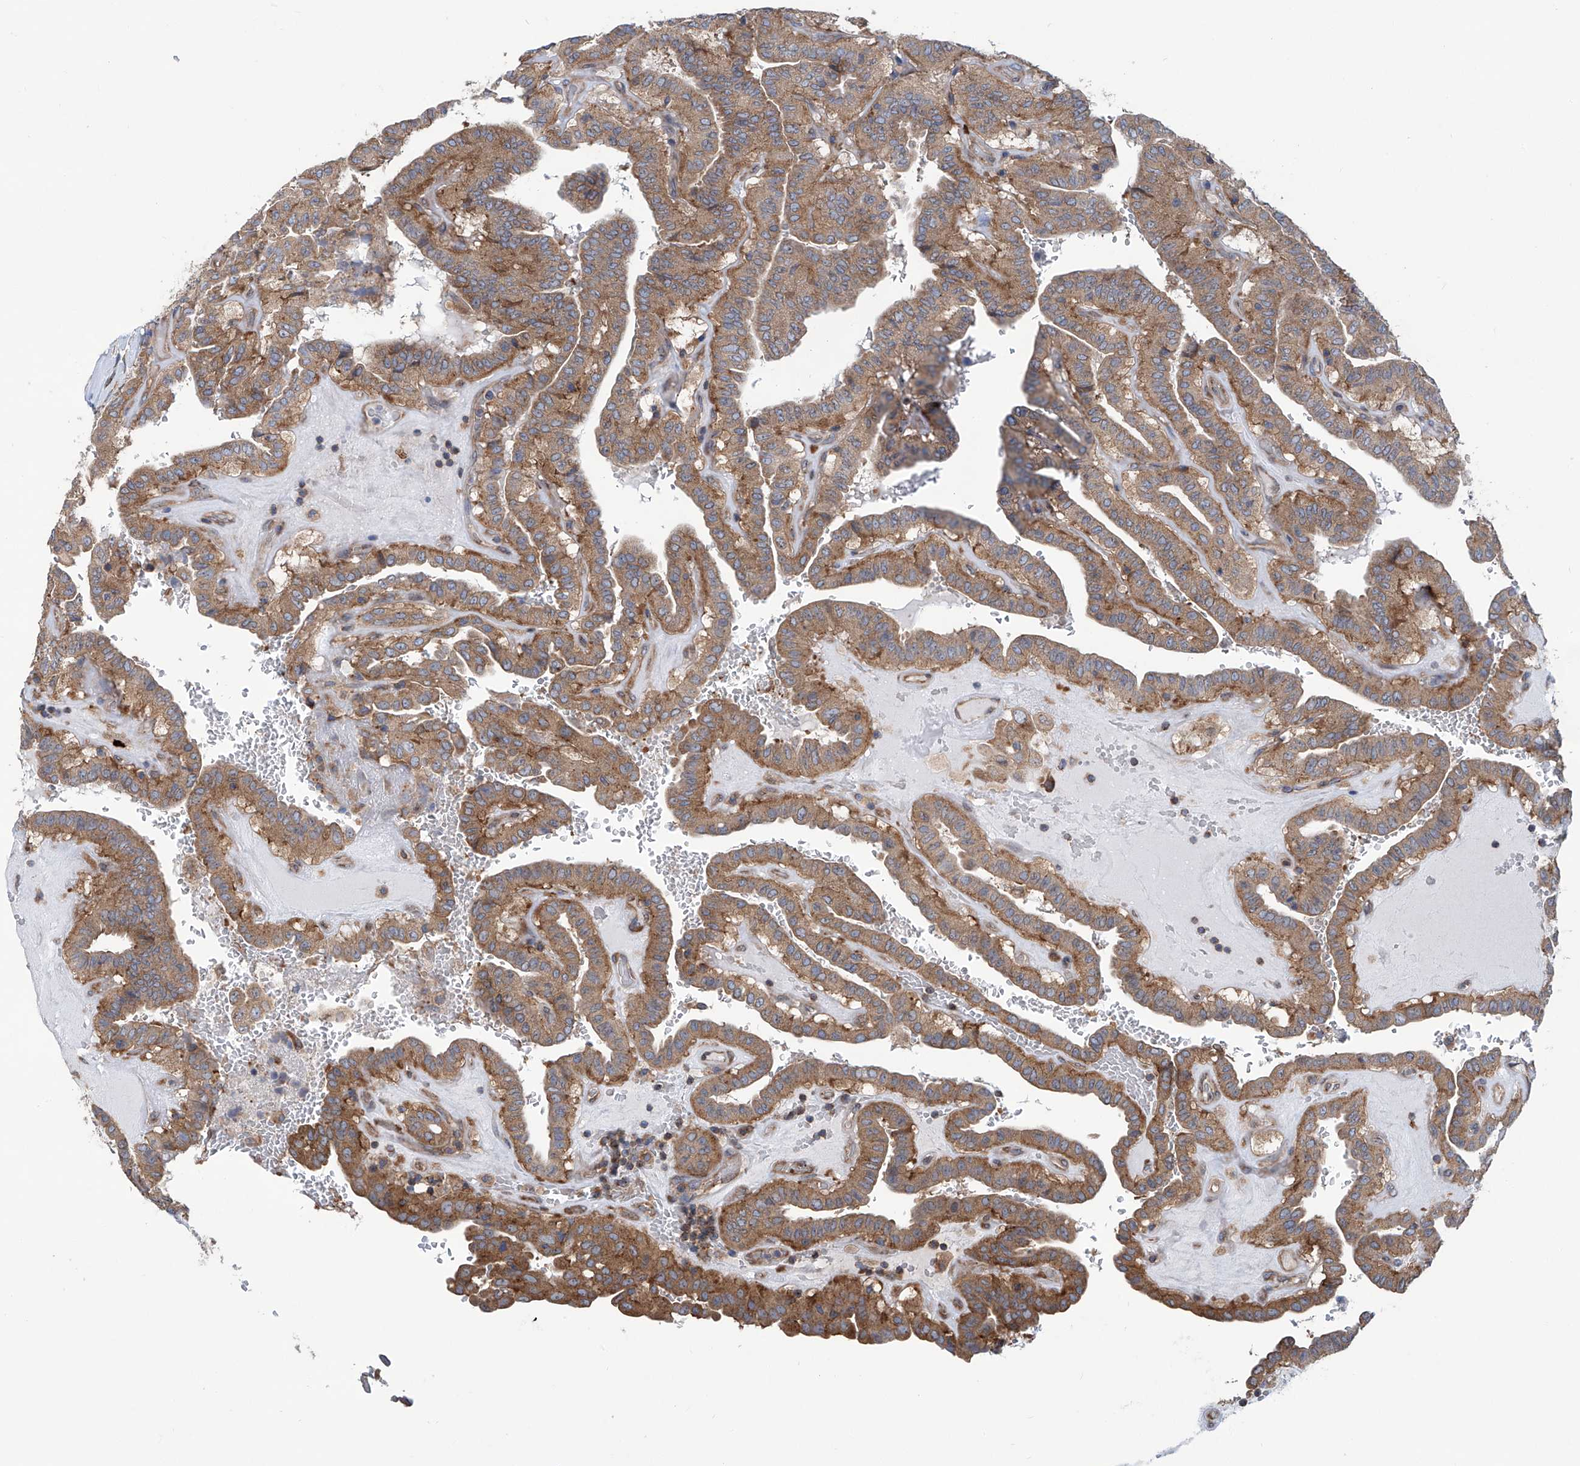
{"staining": {"intensity": "moderate", "quantity": ">75%", "location": "cytoplasmic/membranous"}, "tissue": "thyroid cancer", "cell_type": "Tumor cells", "image_type": "cancer", "snomed": [{"axis": "morphology", "description": "Papillary adenocarcinoma, NOS"}, {"axis": "topography", "description": "Thyroid gland"}], "caption": "Papillary adenocarcinoma (thyroid) stained with a protein marker reveals moderate staining in tumor cells.", "gene": "SENP2", "patient": {"sex": "male", "age": 77}}